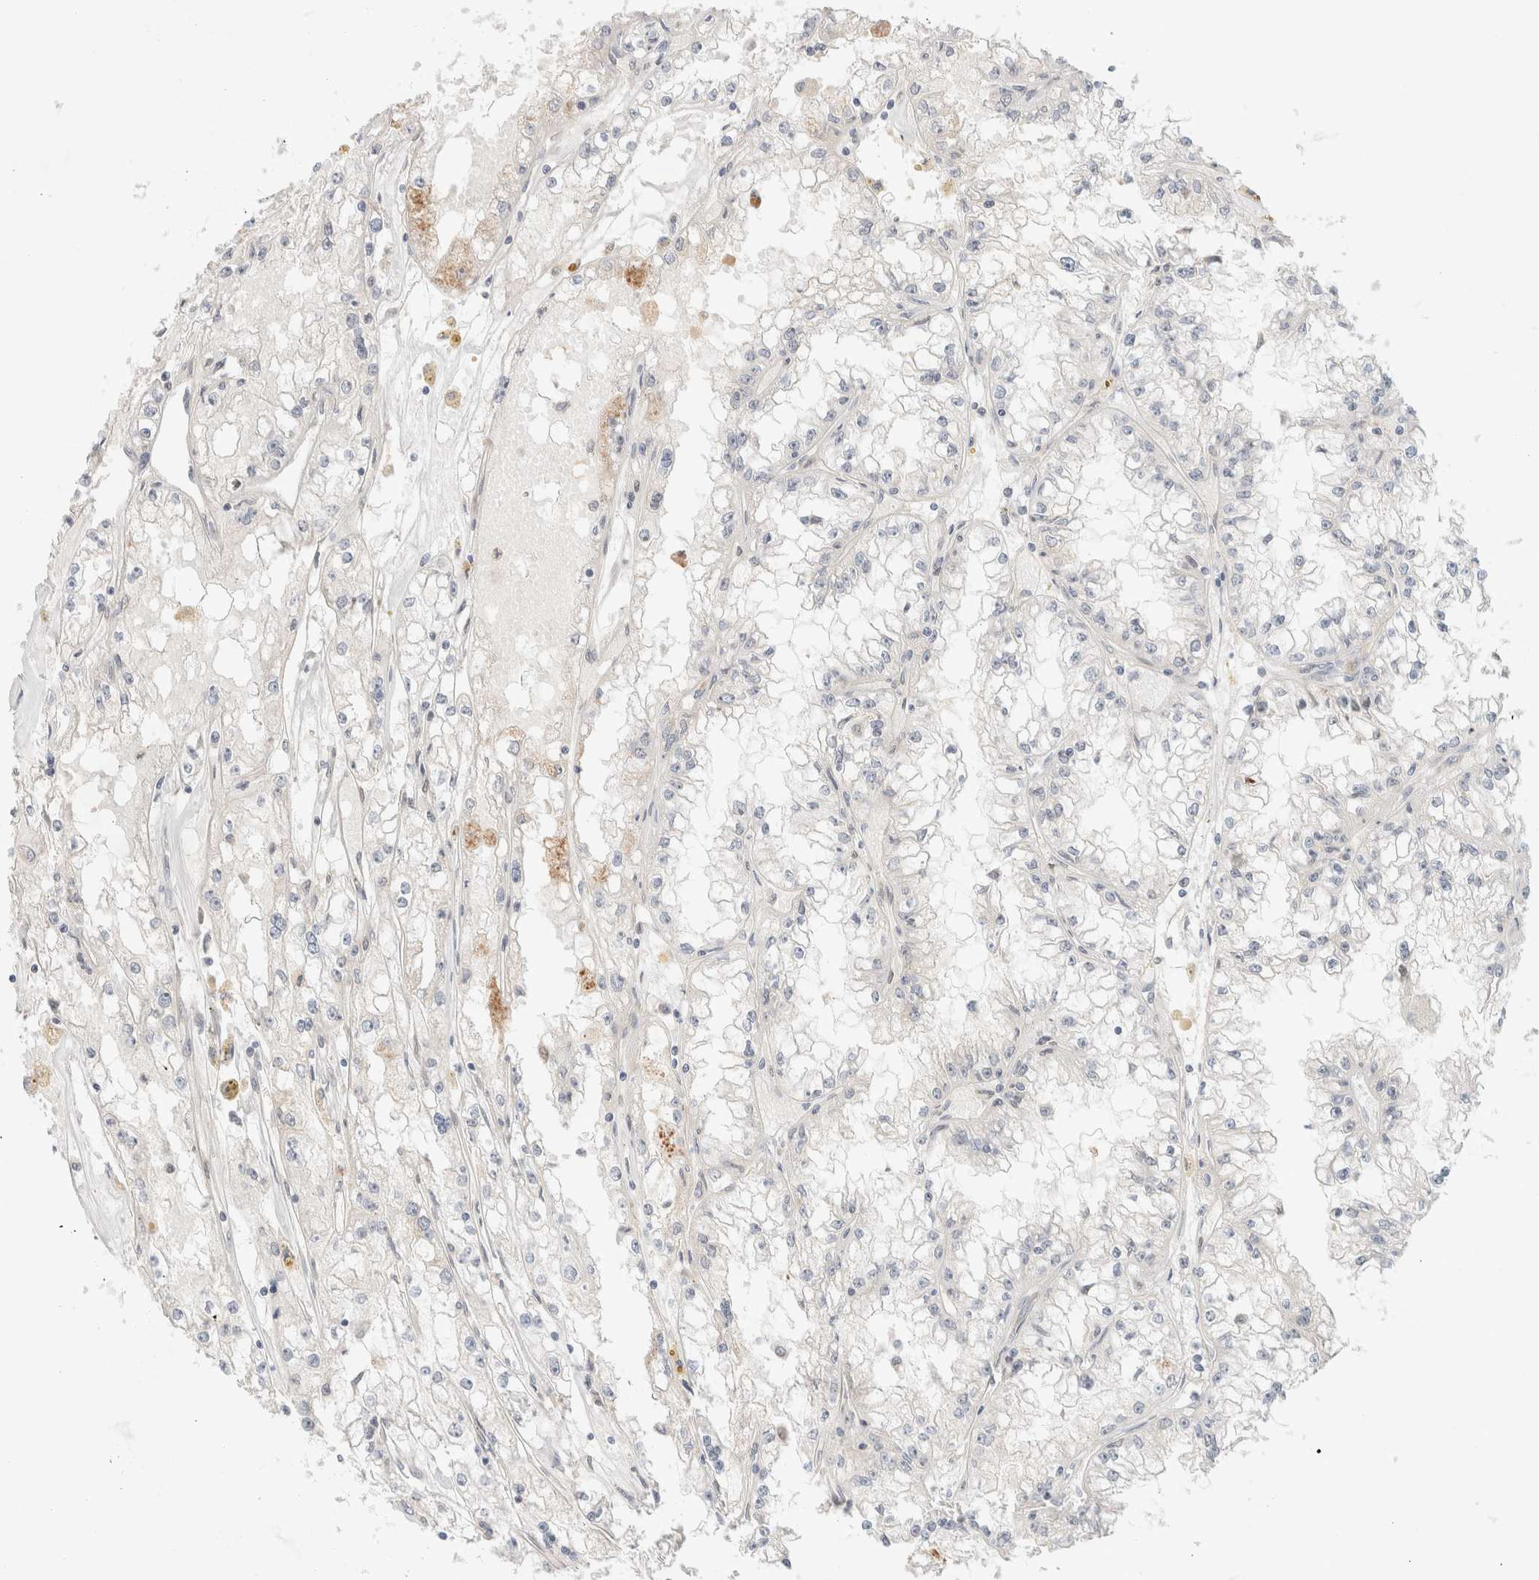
{"staining": {"intensity": "negative", "quantity": "none", "location": "none"}, "tissue": "renal cancer", "cell_type": "Tumor cells", "image_type": "cancer", "snomed": [{"axis": "morphology", "description": "Adenocarcinoma, NOS"}, {"axis": "topography", "description": "Kidney"}], "caption": "Immunohistochemistry photomicrograph of renal cancer (adenocarcinoma) stained for a protein (brown), which shows no expression in tumor cells.", "gene": "MARK3", "patient": {"sex": "male", "age": 56}}